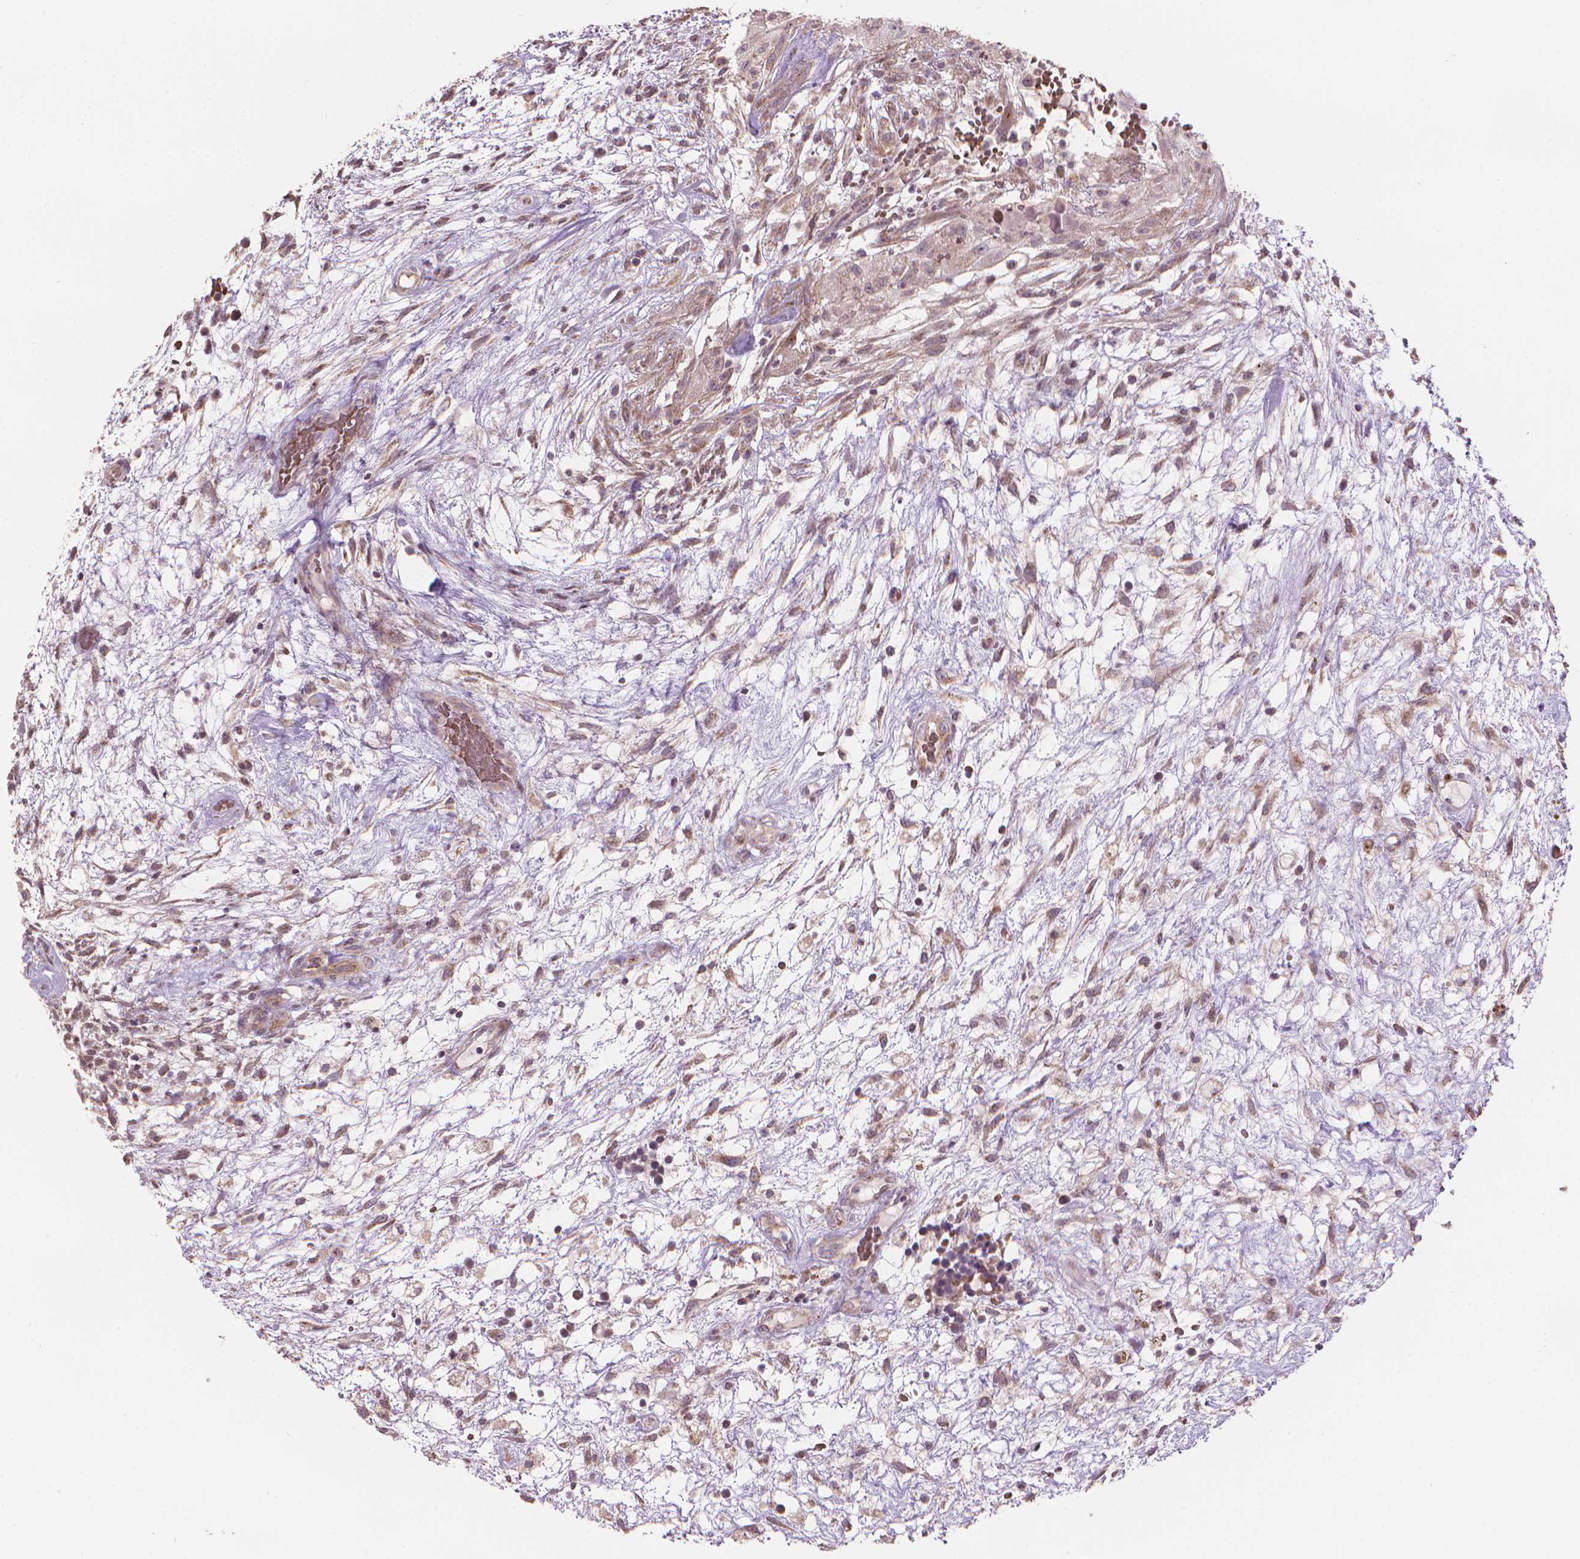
{"staining": {"intensity": "weak", "quantity": "<25%", "location": "nuclear"}, "tissue": "testis cancer", "cell_type": "Tumor cells", "image_type": "cancer", "snomed": [{"axis": "morphology", "description": "Normal tissue, NOS"}, {"axis": "morphology", "description": "Carcinoma, Embryonal, NOS"}, {"axis": "topography", "description": "Testis"}], "caption": "There is no significant expression in tumor cells of testis embryonal carcinoma.", "gene": "IFFO1", "patient": {"sex": "male", "age": 32}}